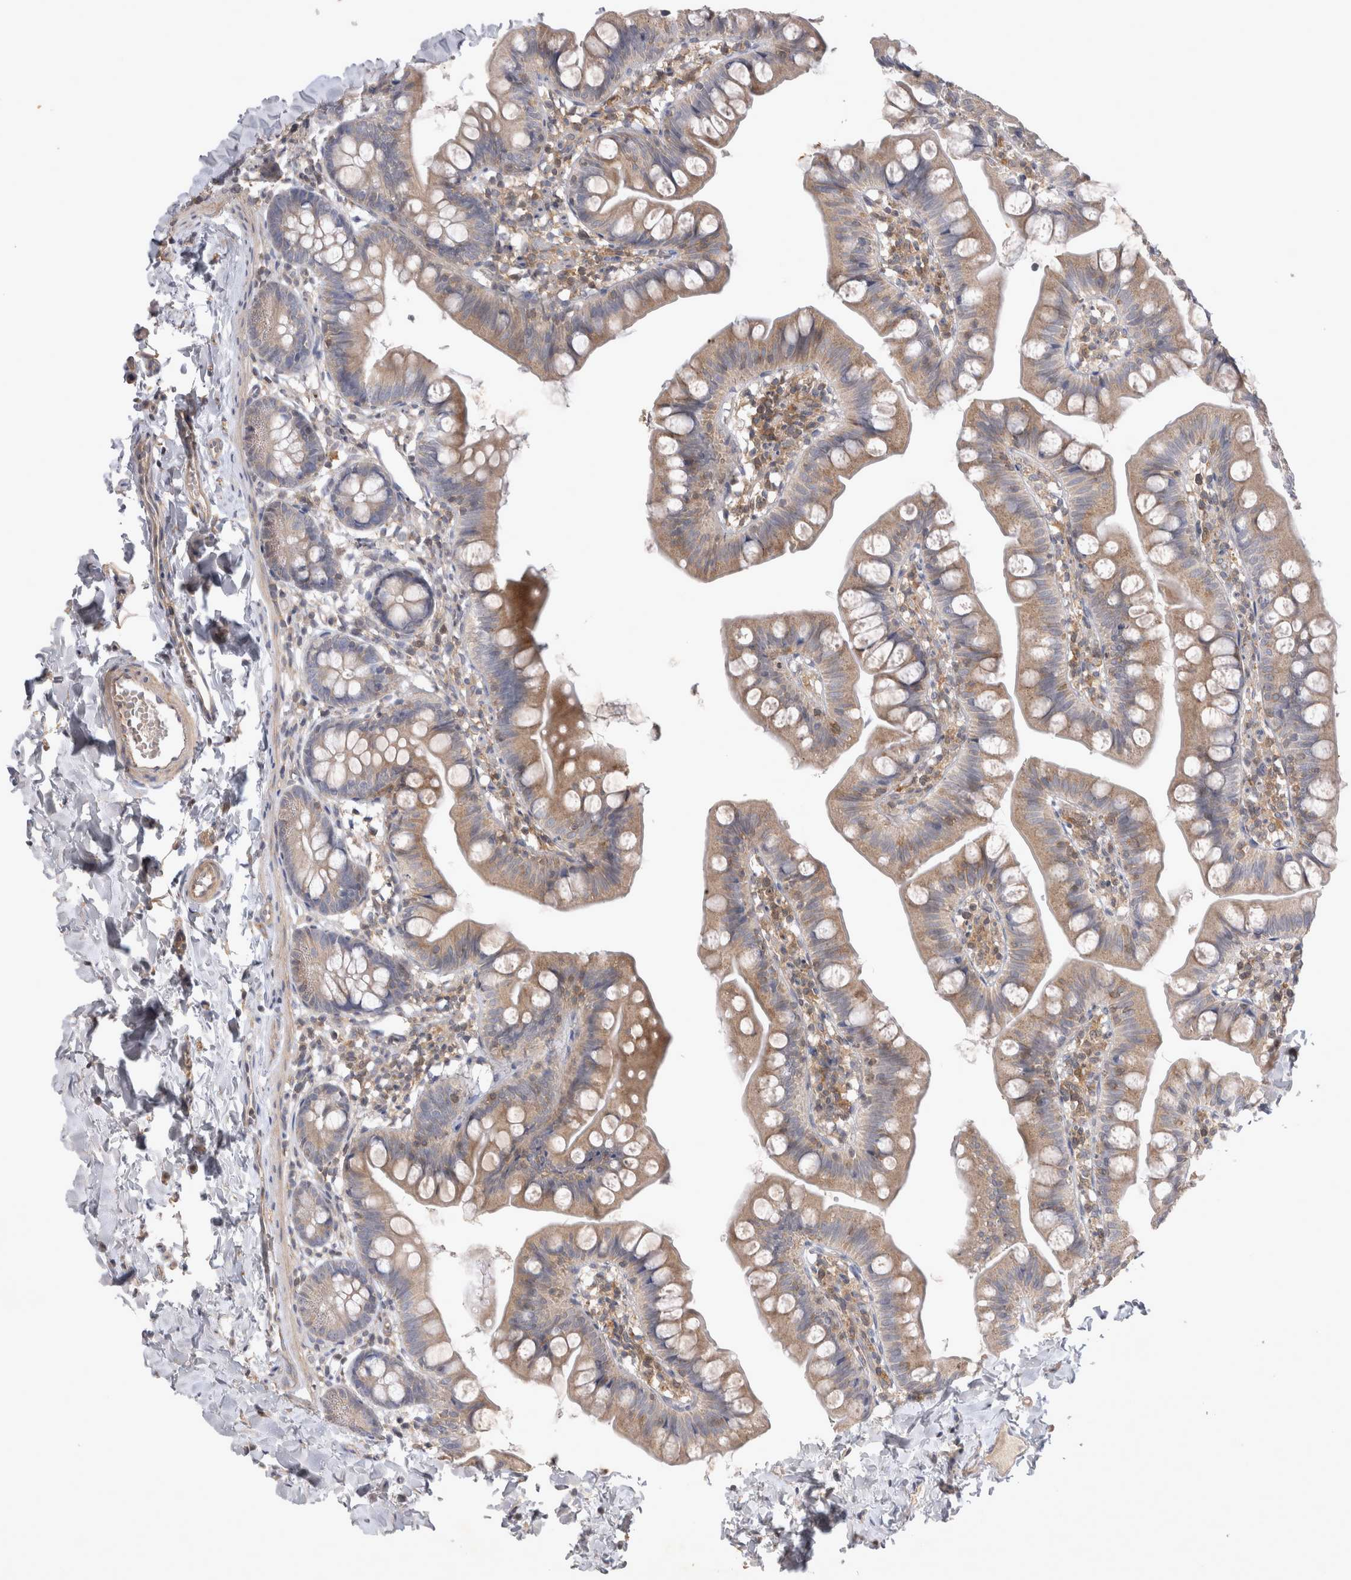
{"staining": {"intensity": "weak", "quantity": ">75%", "location": "cytoplasmic/membranous"}, "tissue": "small intestine", "cell_type": "Glandular cells", "image_type": "normal", "snomed": [{"axis": "morphology", "description": "Normal tissue, NOS"}, {"axis": "topography", "description": "Small intestine"}], "caption": "Immunohistochemical staining of normal small intestine exhibits >75% levels of weak cytoplasmic/membranous protein positivity in approximately >75% of glandular cells. The staining was performed using DAB, with brown indicating positive protein expression. Nuclei are stained blue with hematoxylin.", "gene": "SRD5A3", "patient": {"sex": "male", "age": 7}}